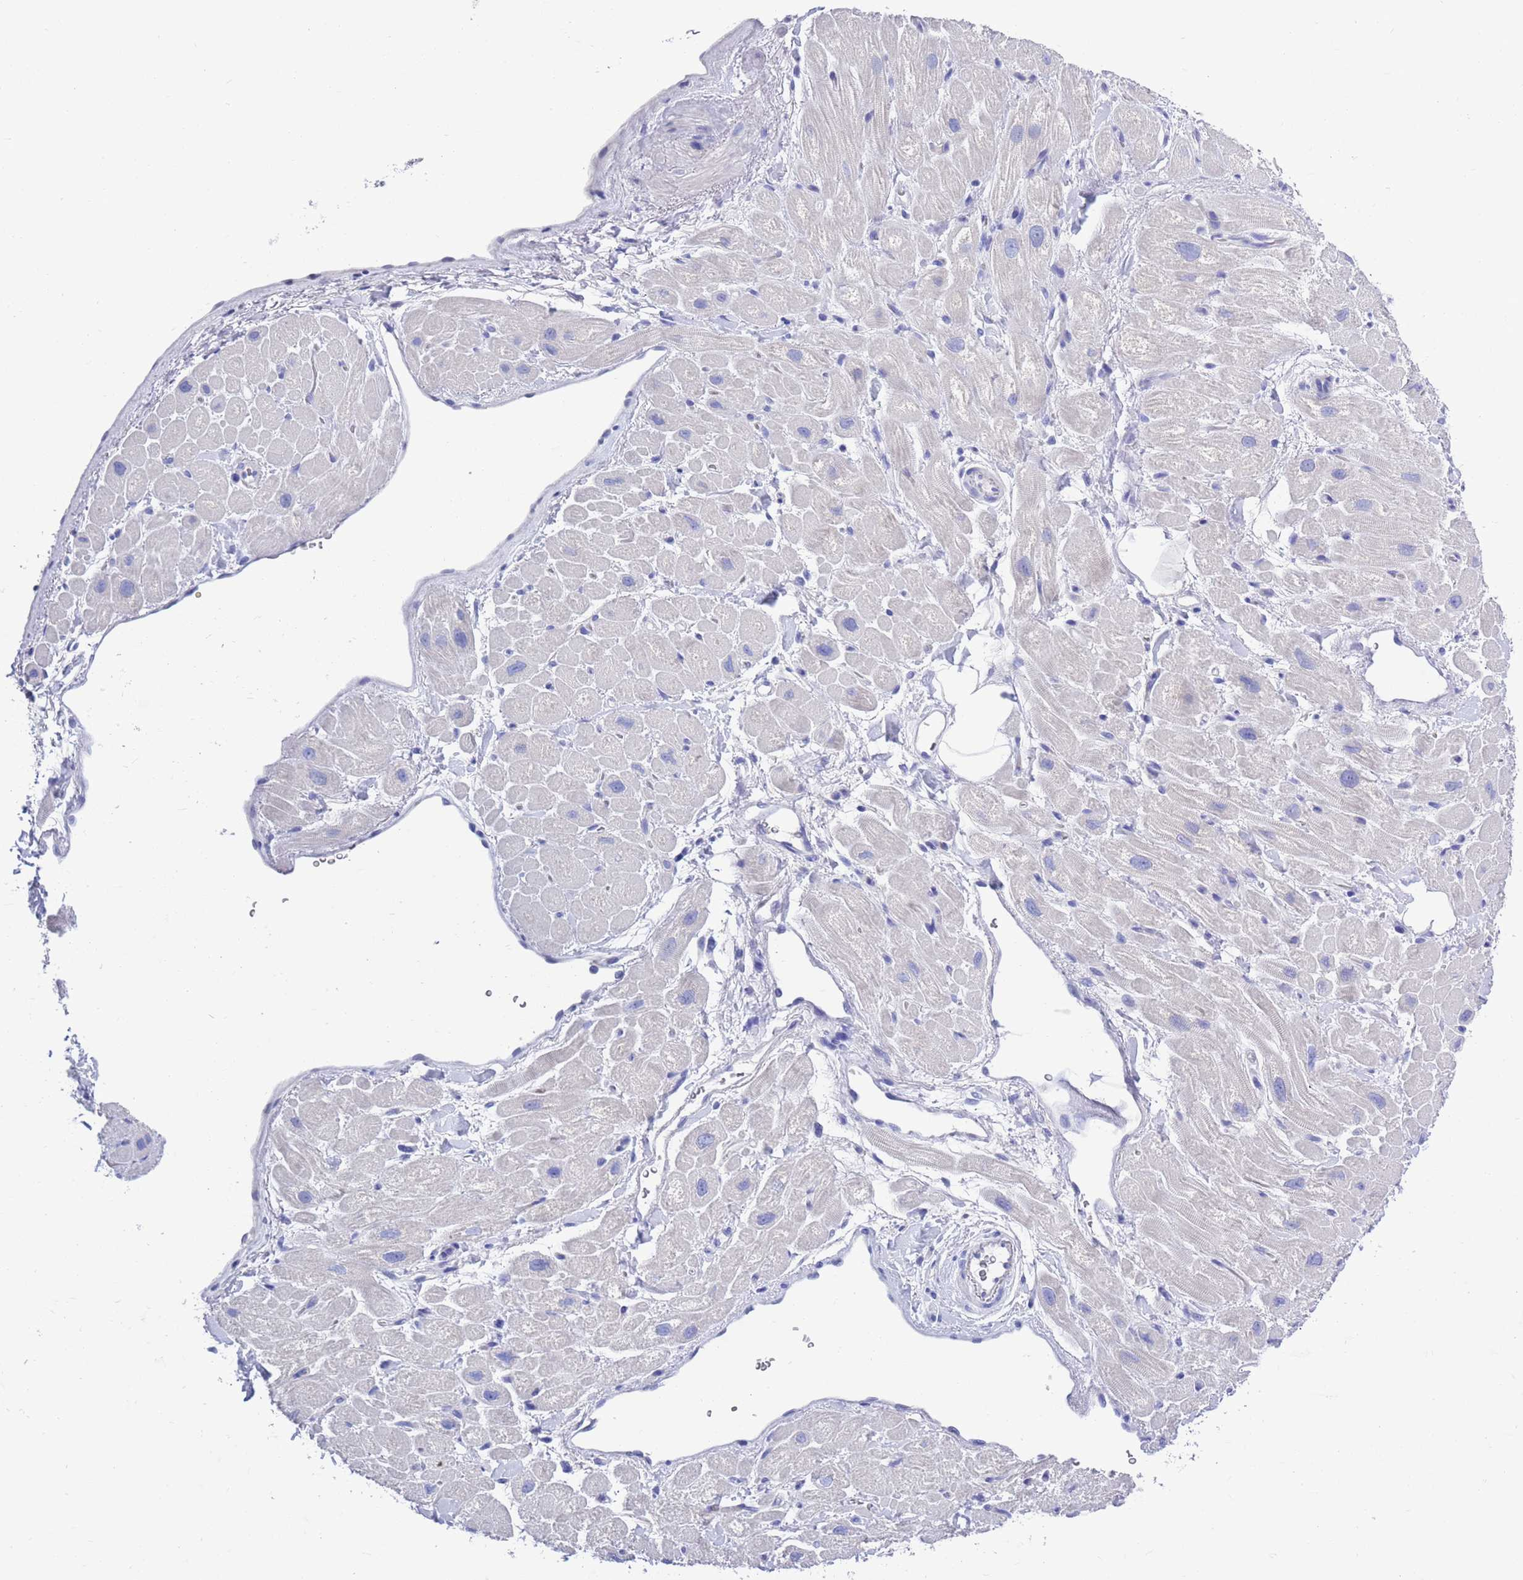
{"staining": {"intensity": "negative", "quantity": "none", "location": "none"}, "tissue": "heart muscle", "cell_type": "Cardiomyocytes", "image_type": "normal", "snomed": [{"axis": "morphology", "description": "Normal tissue, NOS"}, {"axis": "topography", "description": "Heart"}], "caption": "DAB immunohistochemical staining of benign human heart muscle shows no significant expression in cardiomyocytes.", "gene": "MTMR2", "patient": {"sex": "male", "age": 65}}